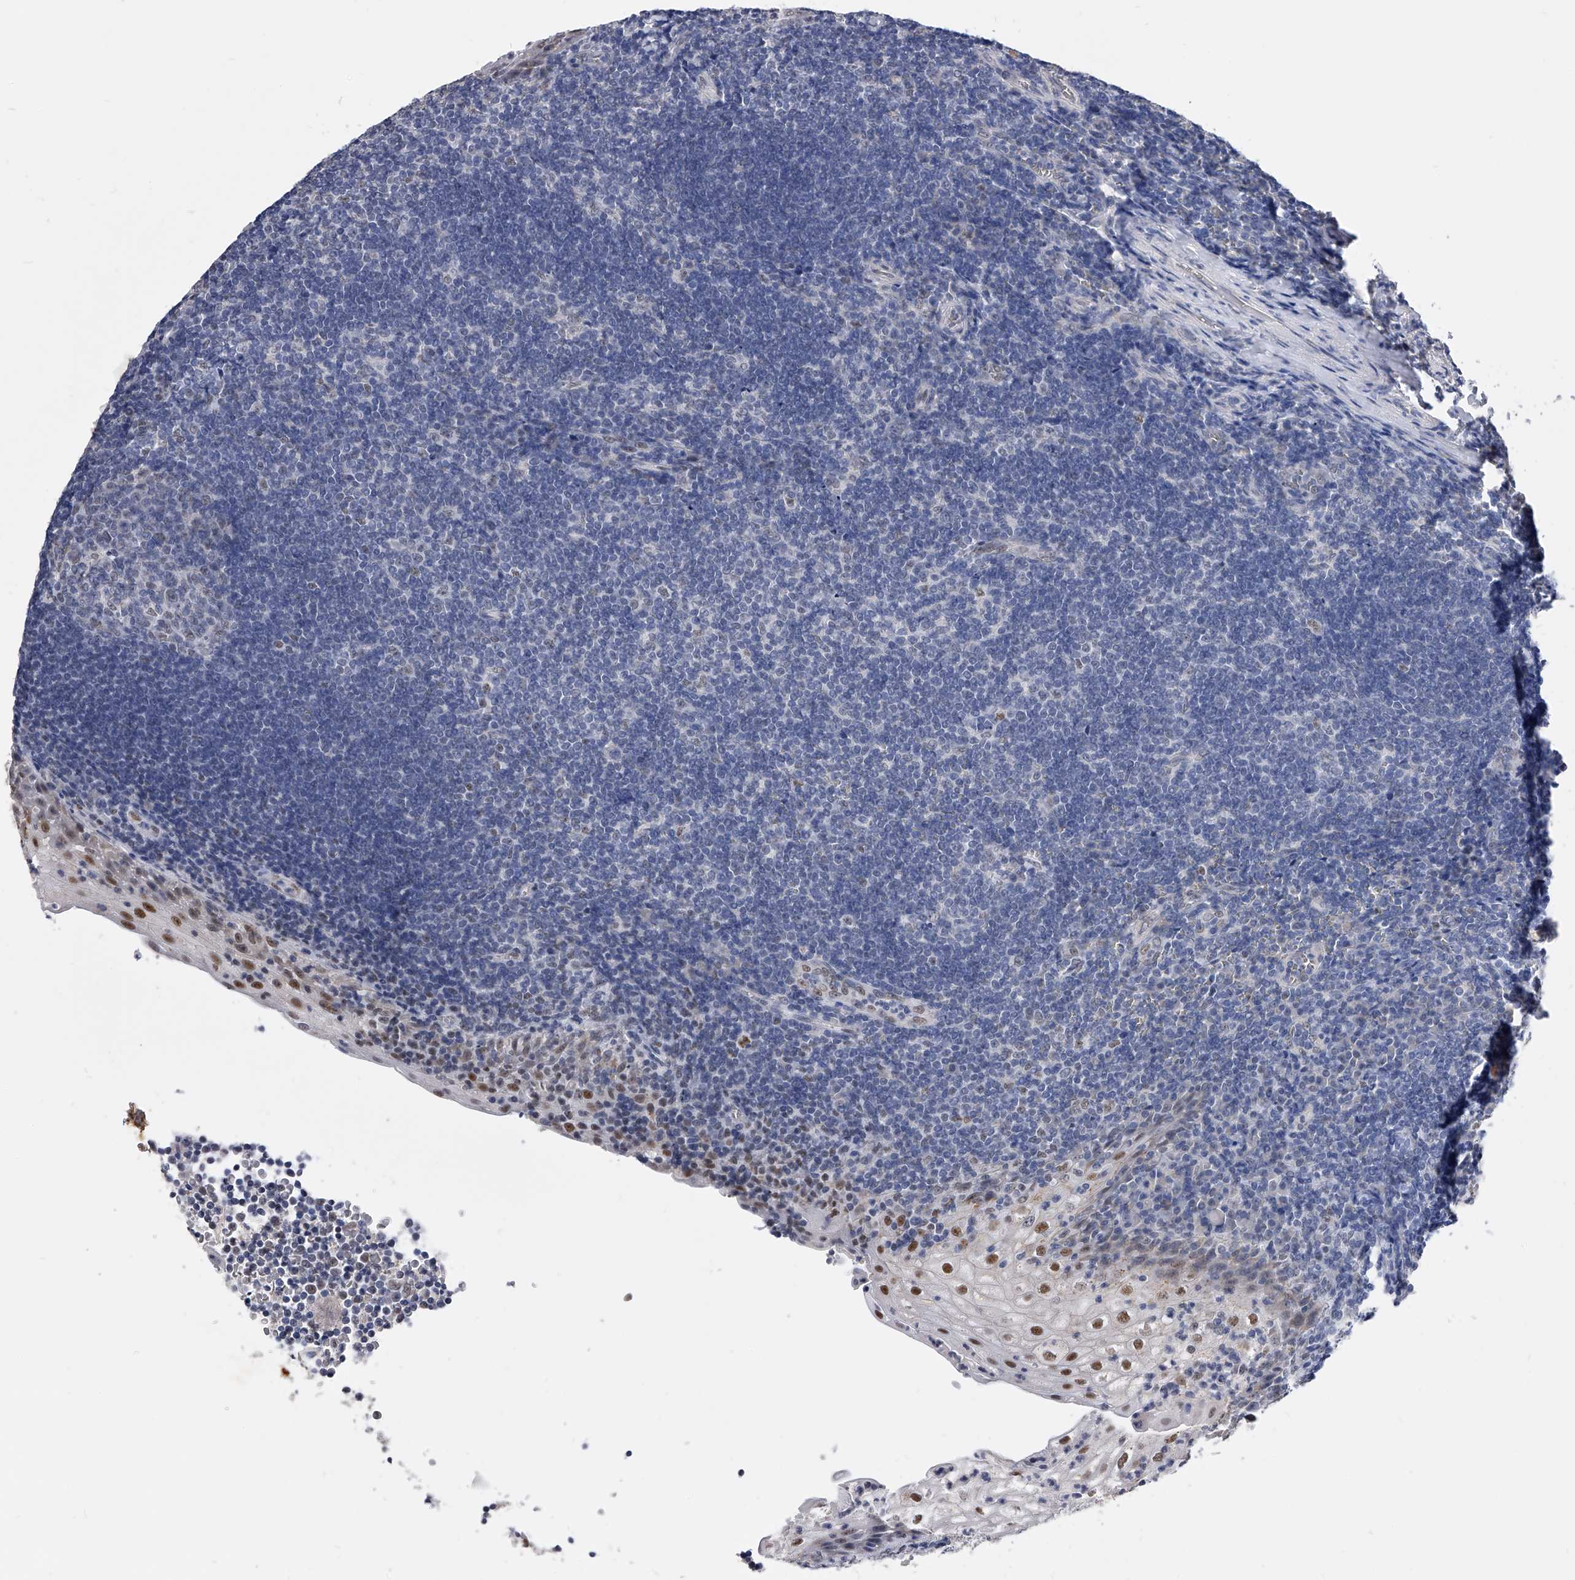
{"staining": {"intensity": "negative", "quantity": "none", "location": "none"}, "tissue": "tonsil", "cell_type": "Germinal center cells", "image_type": "normal", "snomed": [{"axis": "morphology", "description": "Normal tissue, NOS"}, {"axis": "topography", "description": "Tonsil"}], "caption": "The immunohistochemistry (IHC) image has no significant positivity in germinal center cells of tonsil. Brightfield microscopy of IHC stained with DAB (brown) and hematoxylin (blue), captured at high magnification.", "gene": "ZNF529", "patient": {"sex": "male", "age": 37}}